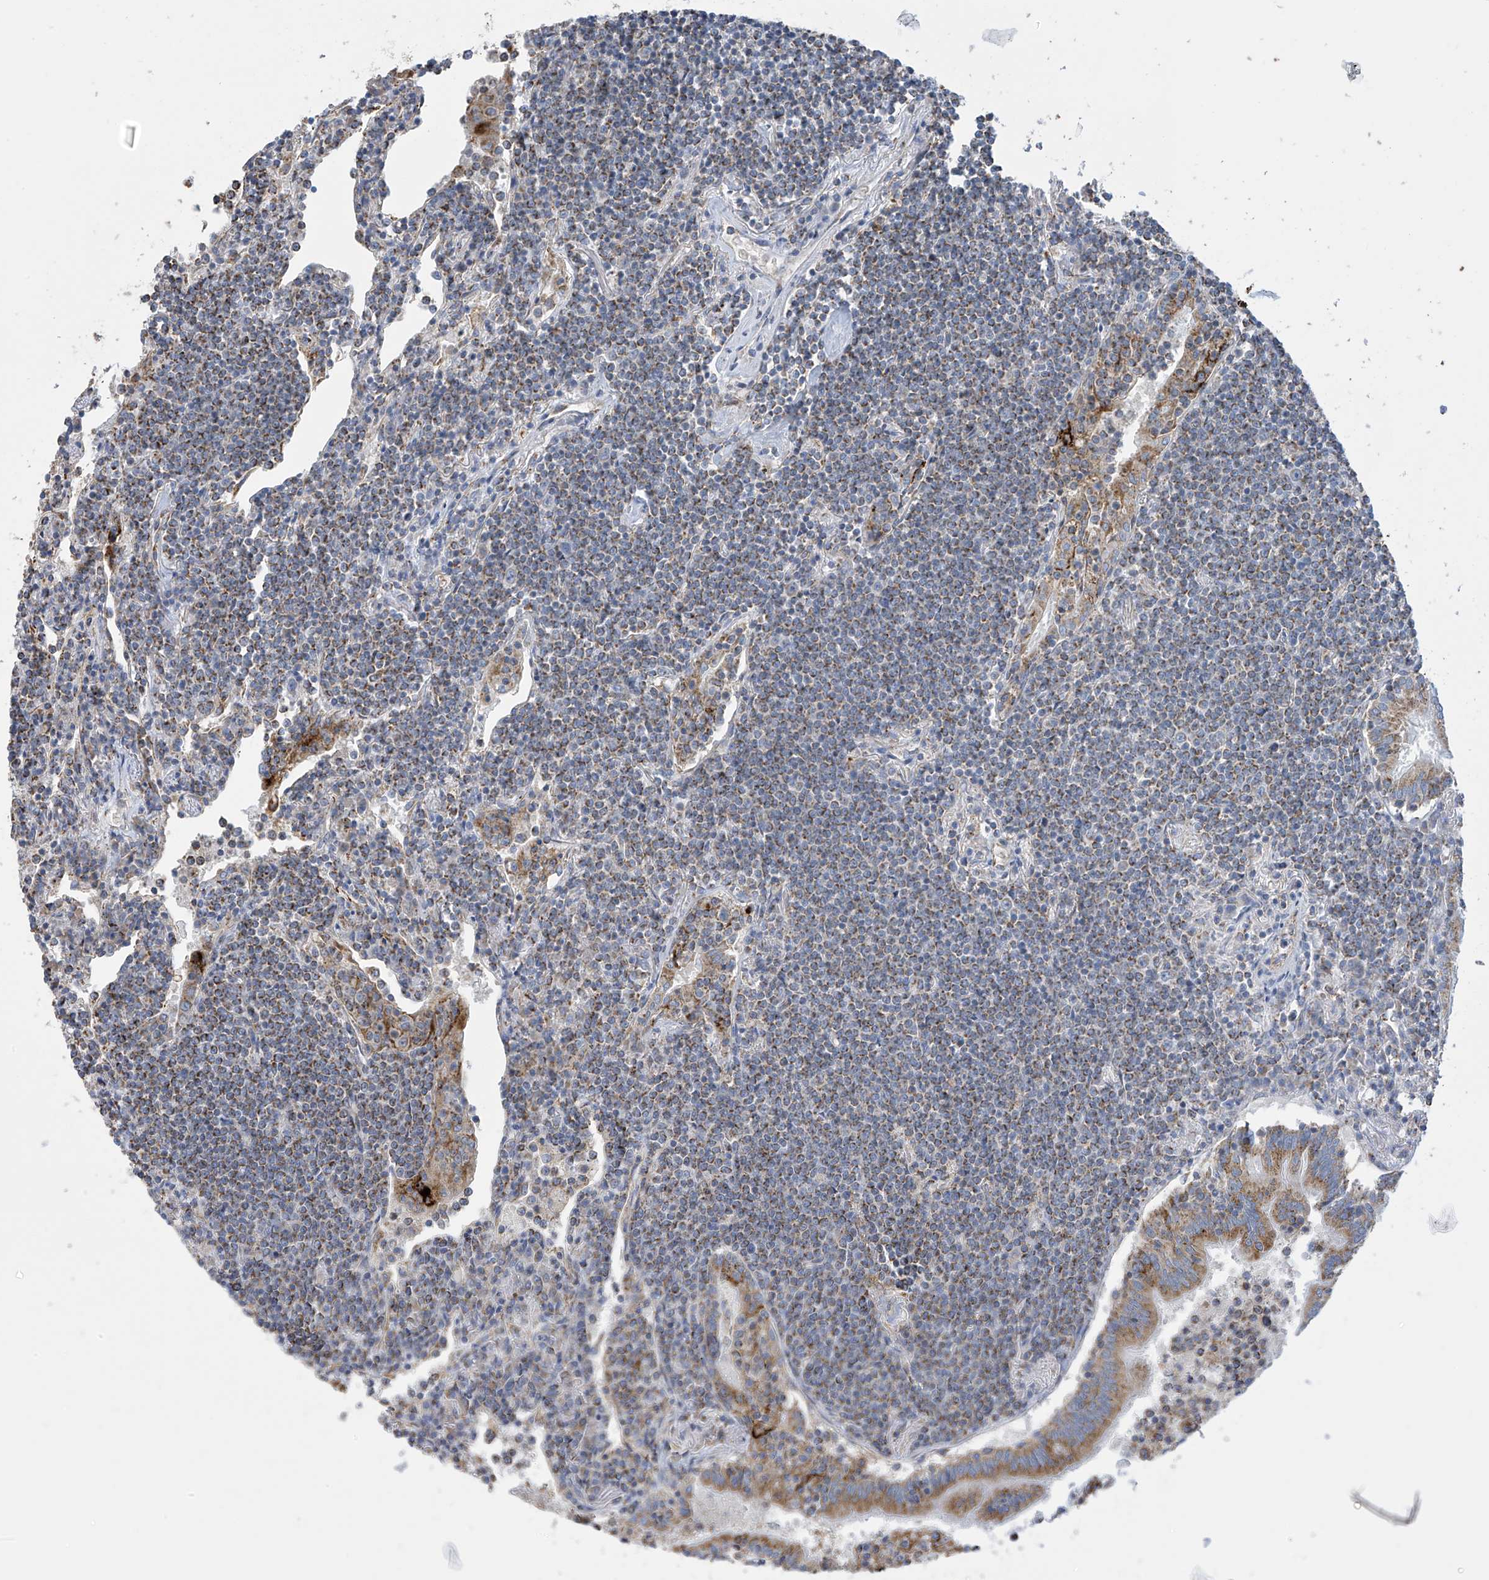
{"staining": {"intensity": "moderate", "quantity": "25%-75%", "location": "cytoplasmic/membranous"}, "tissue": "lymphoma", "cell_type": "Tumor cells", "image_type": "cancer", "snomed": [{"axis": "morphology", "description": "Malignant lymphoma, non-Hodgkin's type, Low grade"}, {"axis": "topography", "description": "Lung"}], "caption": "About 25%-75% of tumor cells in lymphoma display moderate cytoplasmic/membranous protein positivity as visualized by brown immunohistochemical staining.", "gene": "ITM2B", "patient": {"sex": "female", "age": 71}}